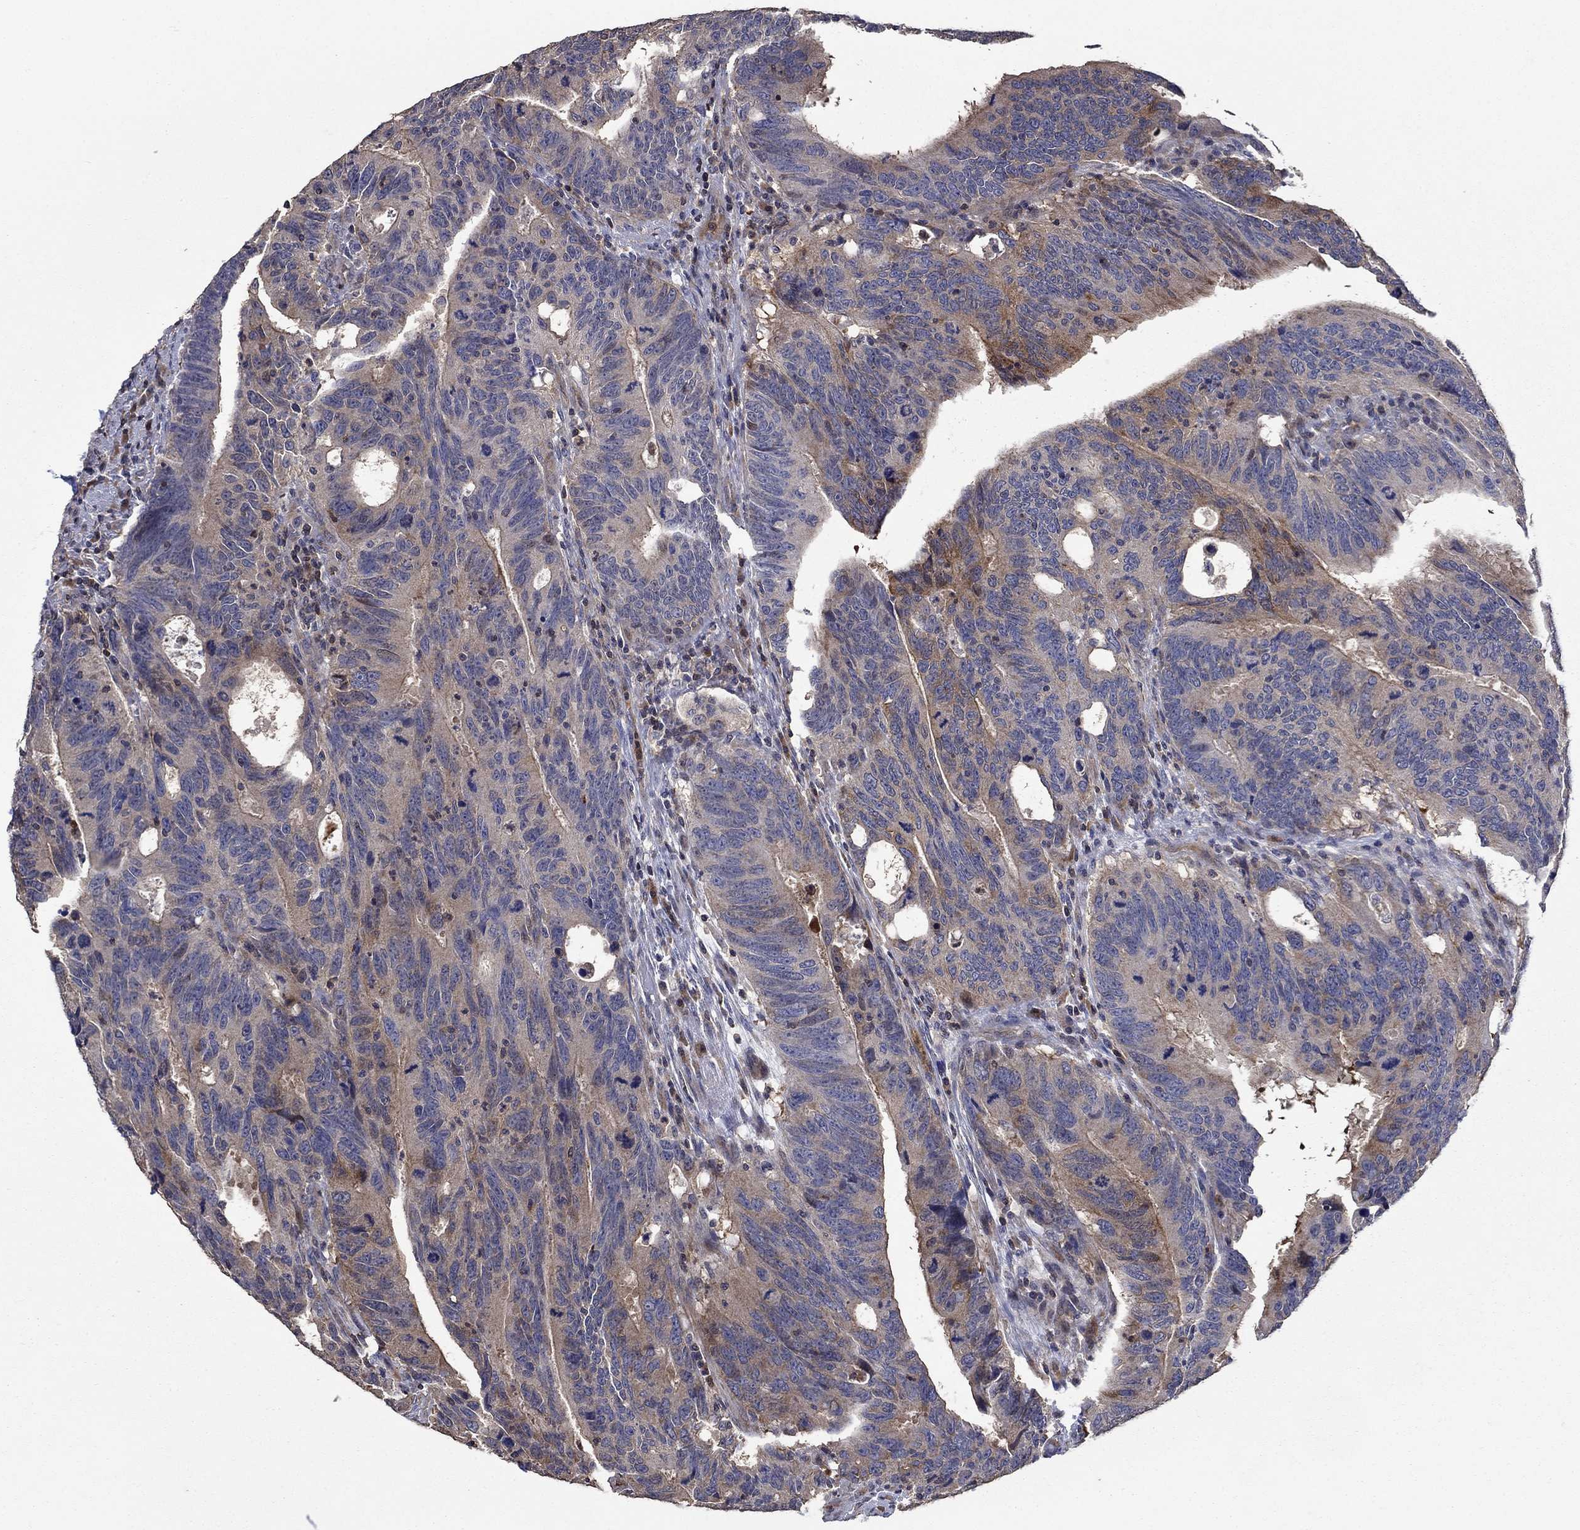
{"staining": {"intensity": "moderate", "quantity": "<25%", "location": "cytoplasmic/membranous"}, "tissue": "colorectal cancer", "cell_type": "Tumor cells", "image_type": "cancer", "snomed": [{"axis": "morphology", "description": "Adenocarcinoma, NOS"}, {"axis": "topography", "description": "Colon"}], "caption": "A histopathology image of human colorectal adenocarcinoma stained for a protein shows moderate cytoplasmic/membranous brown staining in tumor cells.", "gene": "DVL1", "patient": {"sex": "female", "age": 77}}